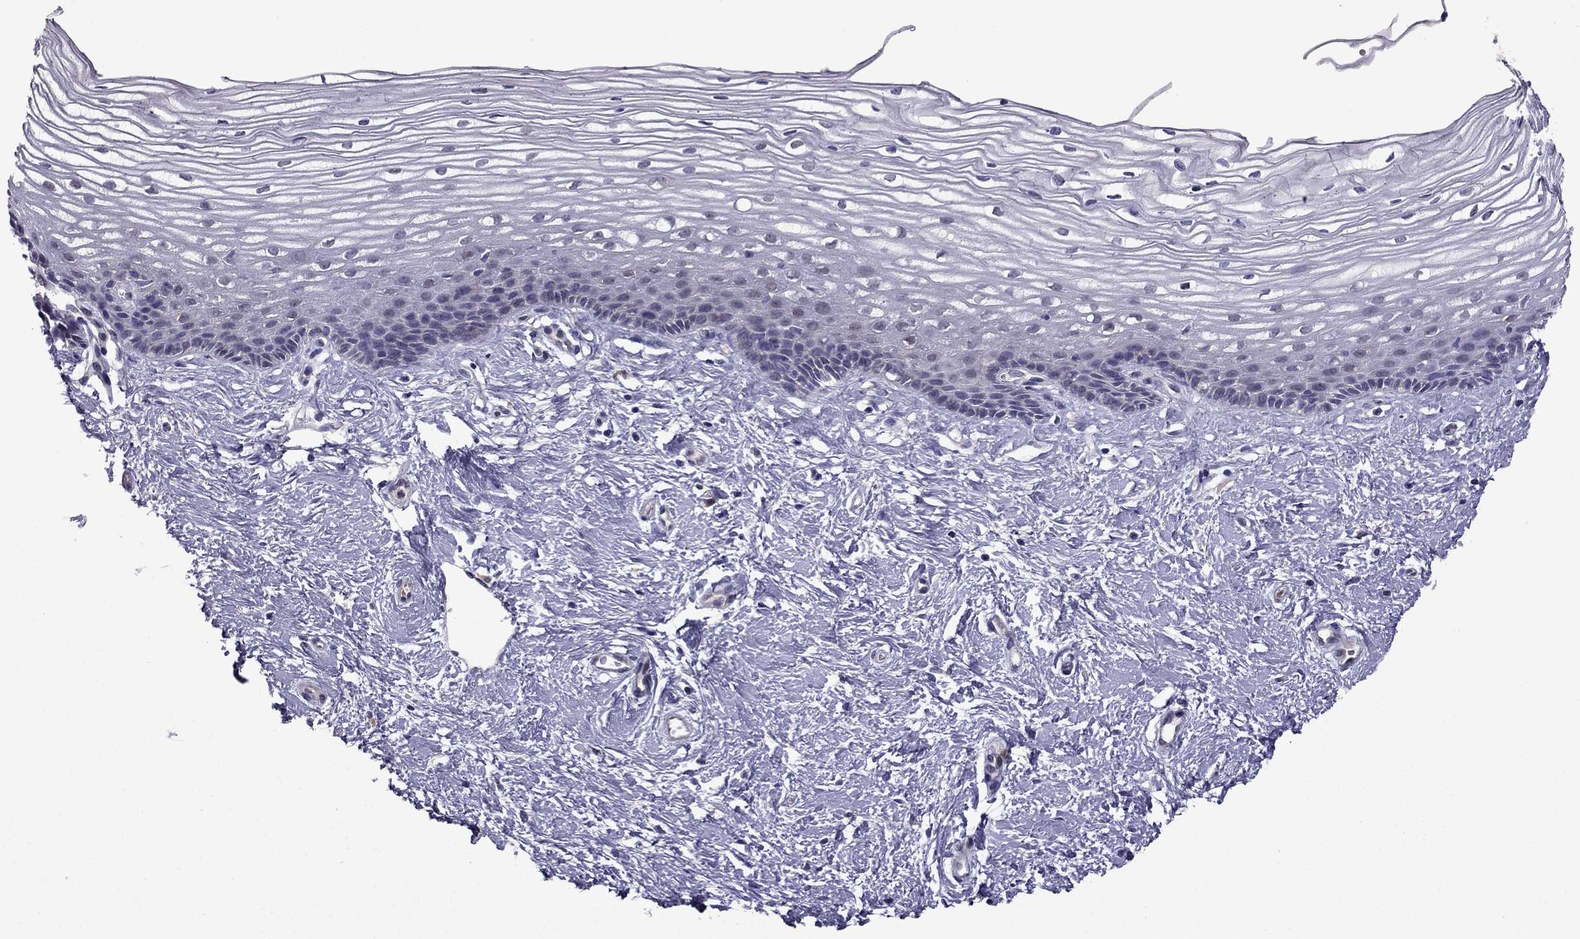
{"staining": {"intensity": "negative", "quantity": "none", "location": "none"}, "tissue": "cervix", "cell_type": "Glandular cells", "image_type": "normal", "snomed": [{"axis": "morphology", "description": "Normal tissue, NOS"}, {"axis": "topography", "description": "Cervix"}], "caption": "An immunohistochemistry (IHC) histopathology image of unremarkable cervix is shown. There is no staining in glandular cells of cervix. (DAB (3,3'-diaminobenzidine) immunohistochemistry visualized using brightfield microscopy, high magnification).", "gene": "CDK5", "patient": {"sex": "female", "age": 40}}